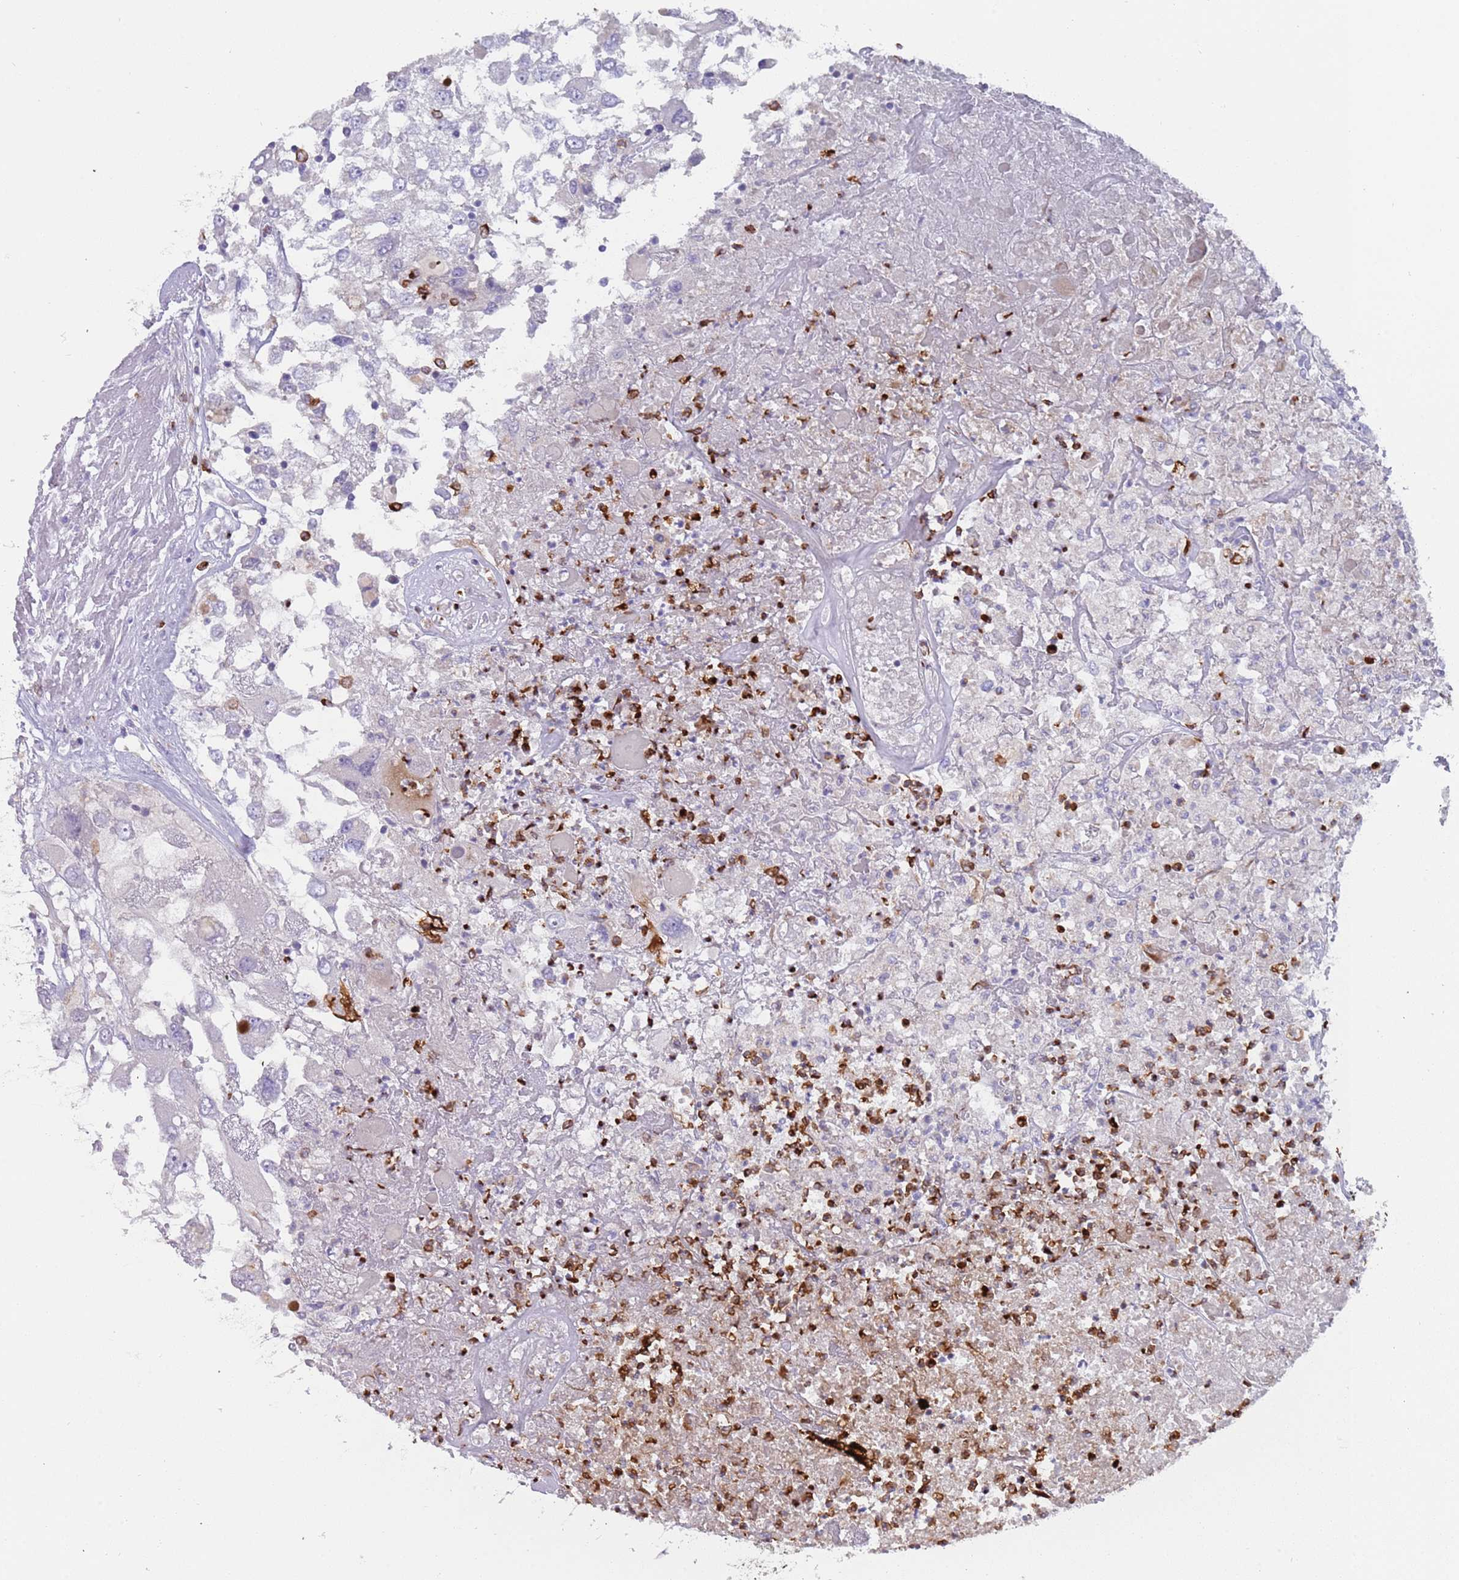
{"staining": {"intensity": "negative", "quantity": "none", "location": "none"}, "tissue": "renal cancer", "cell_type": "Tumor cells", "image_type": "cancer", "snomed": [{"axis": "morphology", "description": "Adenocarcinoma, NOS"}, {"axis": "topography", "description": "Kidney"}], "caption": "Tumor cells are negative for brown protein staining in renal cancer (adenocarcinoma).", "gene": "TMEM251", "patient": {"sex": "female", "age": 52}}